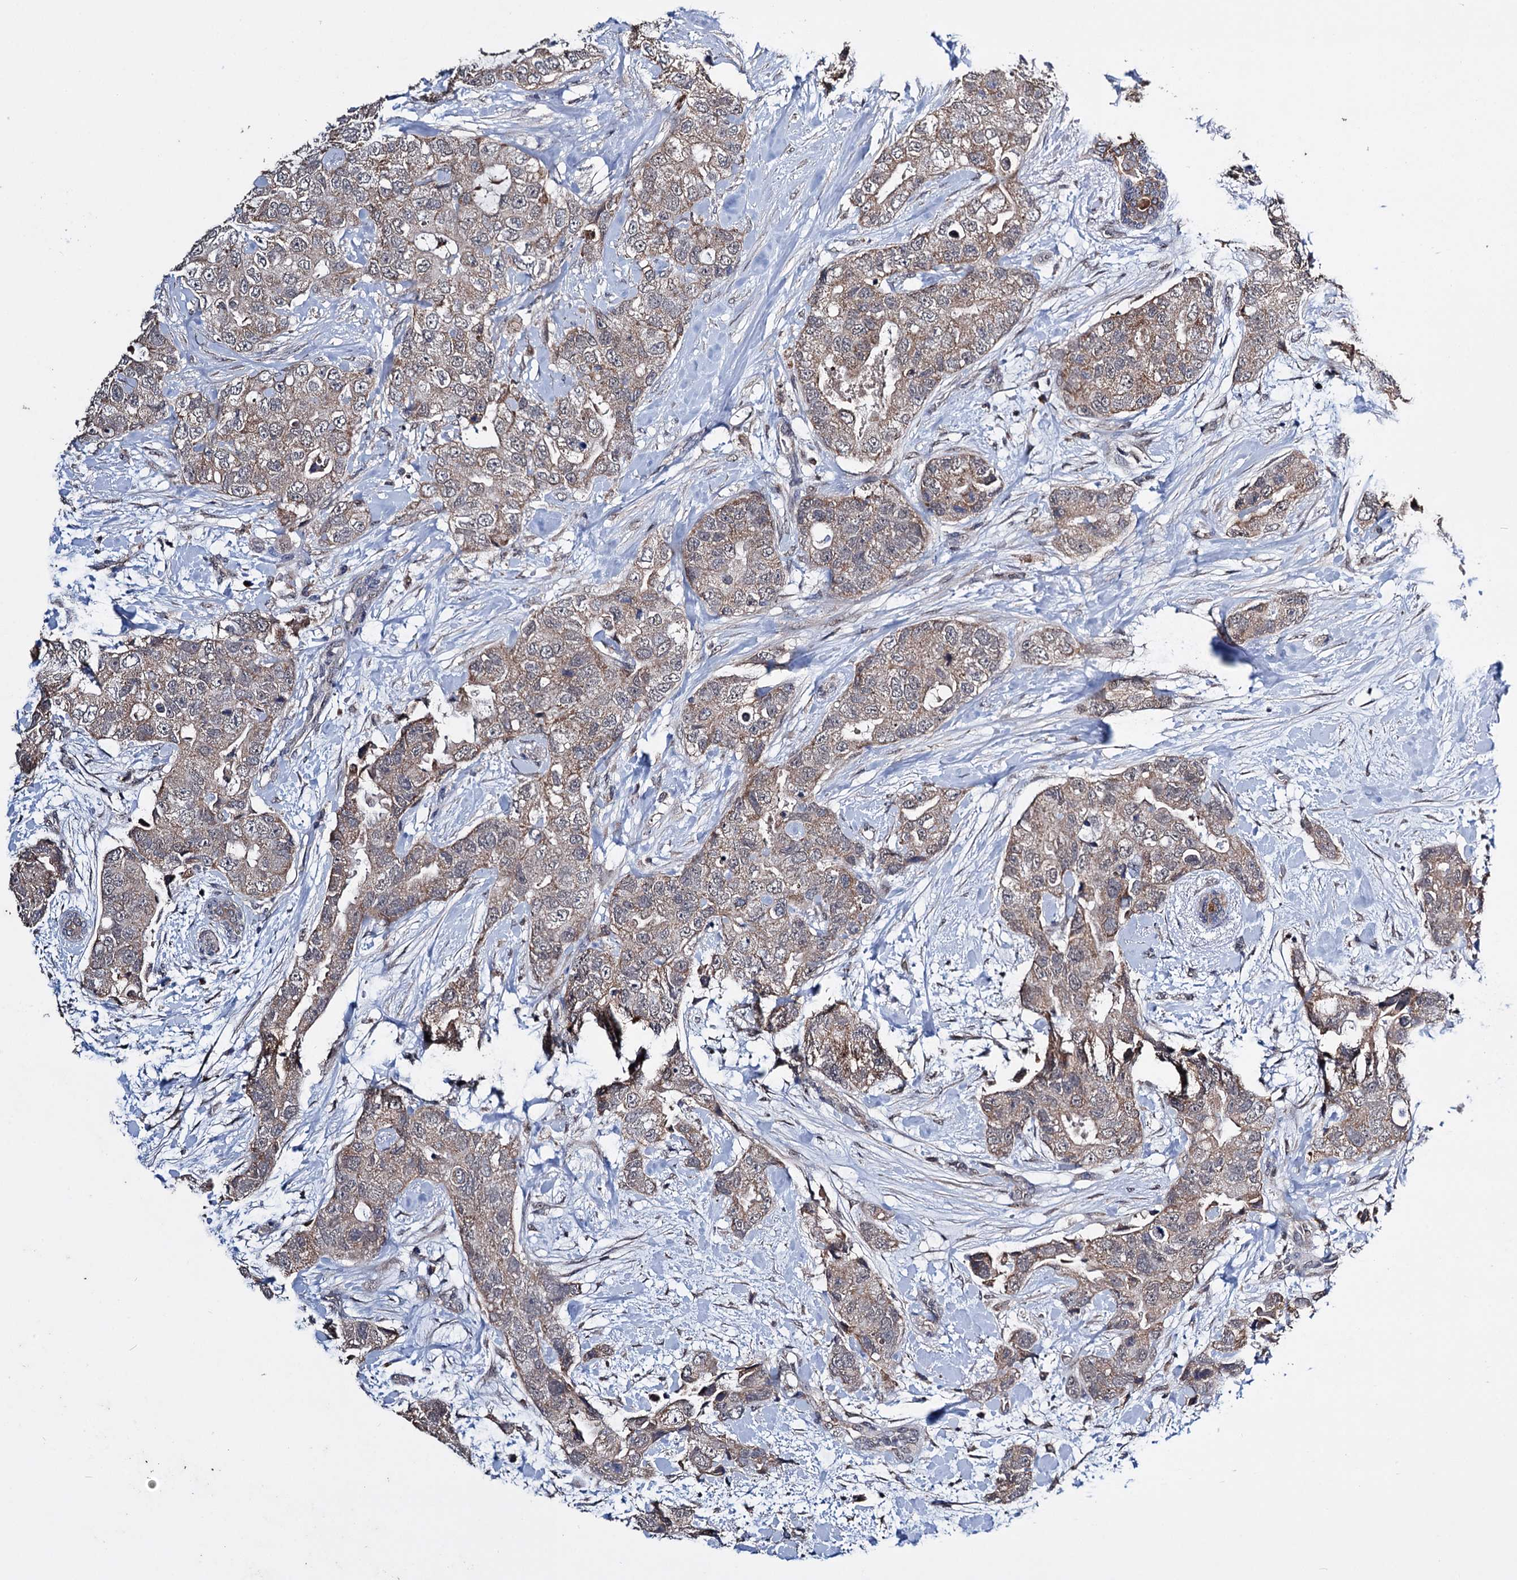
{"staining": {"intensity": "moderate", "quantity": ">75%", "location": "cytoplasmic/membranous"}, "tissue": "breast cancer", "cell_type": "Tumor cells", "image_type": "cancer", "snomed": [{"axis": "morphology", "description": "Duct carcinoma"}, {"axis": "topography", "description": "Breast"}], "caption": "Protein staining demonstrates moderate cytoplasmic/membranous expression in approximately >75% of tumor cells in breast cancer.", "gene": "CLPB", "patient": {"sex": "female", "age": 62}}